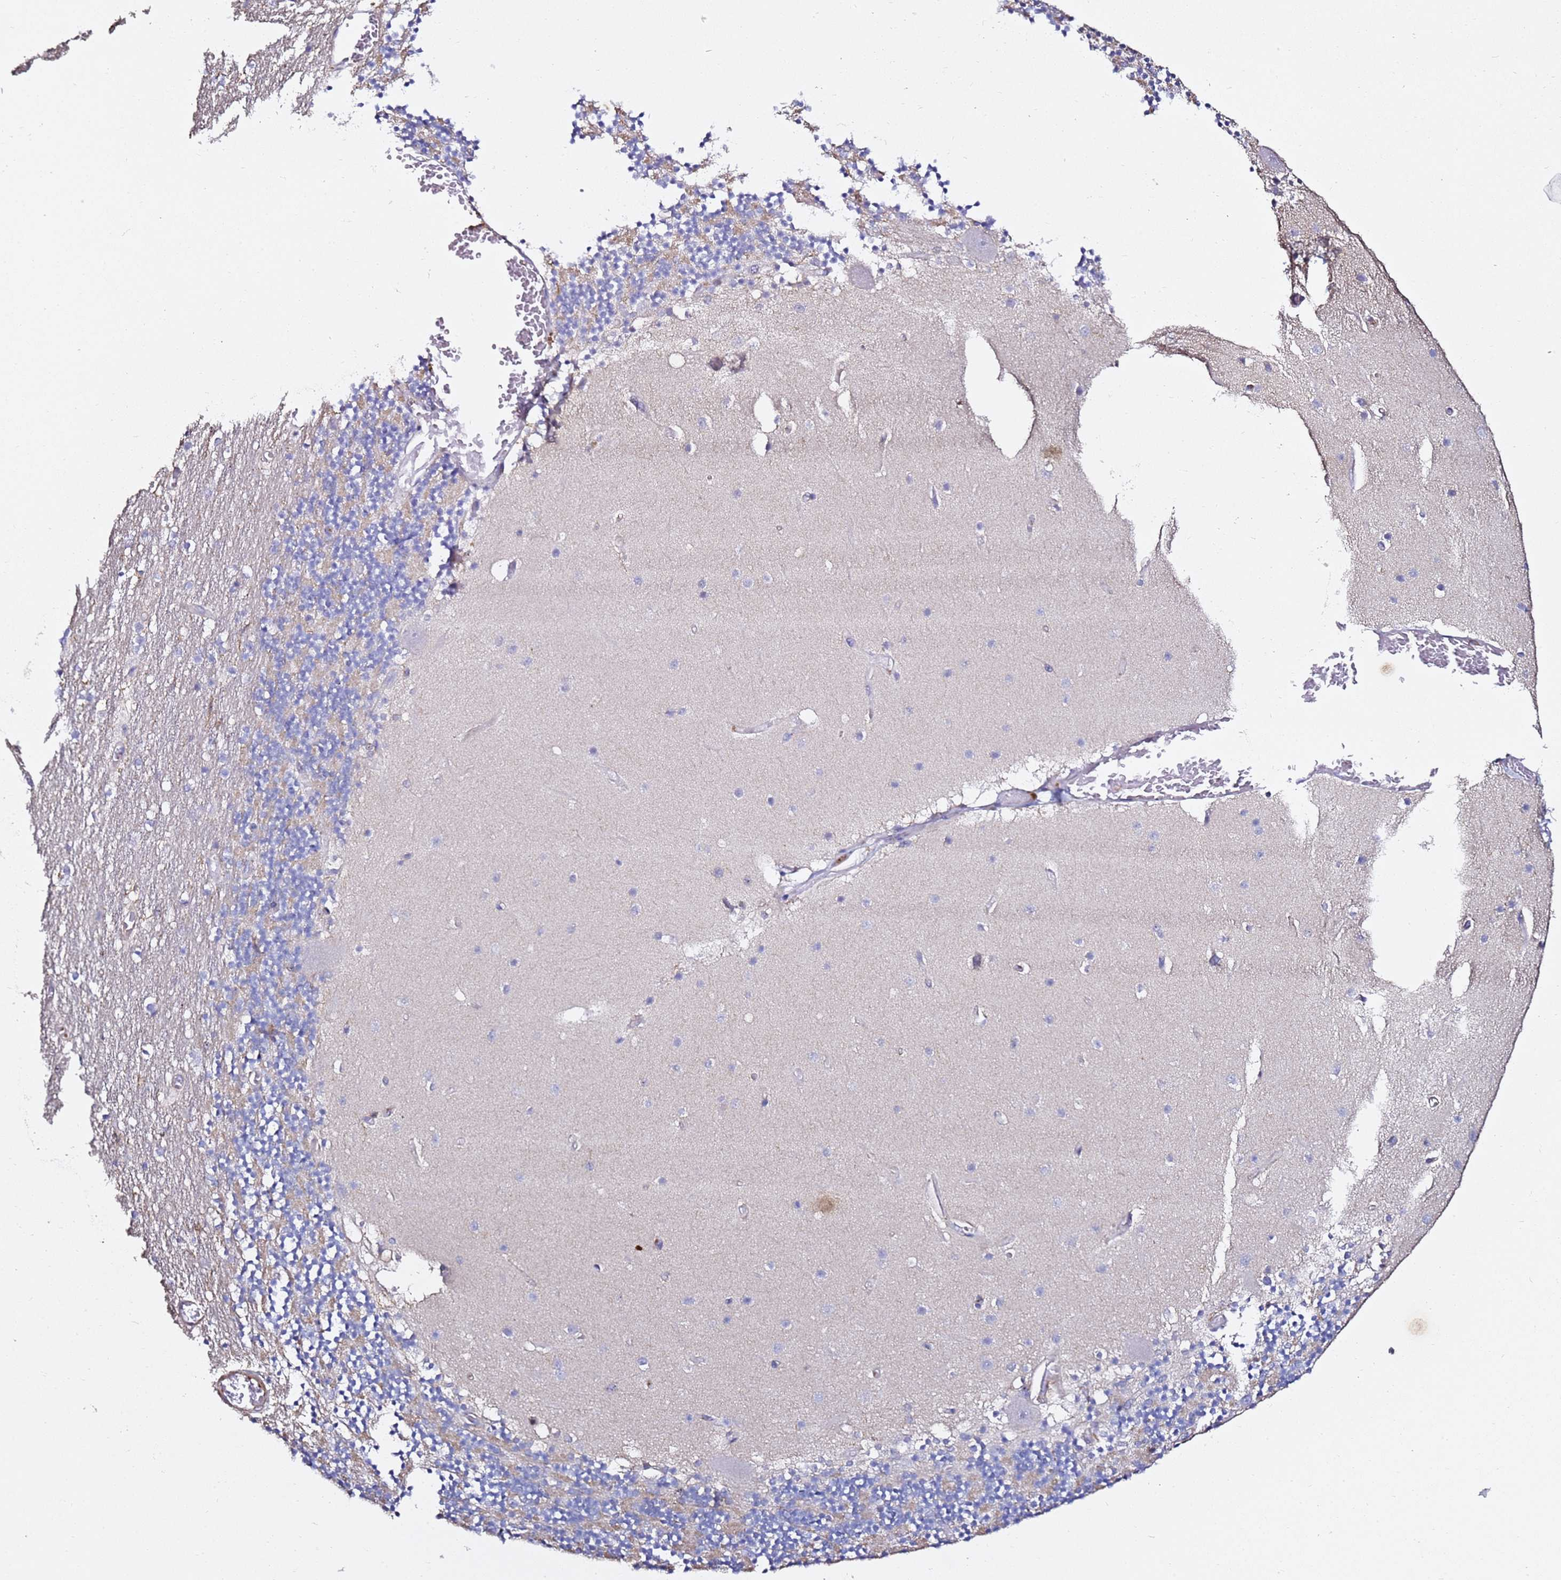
{"staining": {"intensity": "negative", "quantity": "none", "location": "none"}, "tissue": "cerebellum", "cell_type": "Cells in granular layer", "image_type": "normal", "snomed": [{"axis": "morphology", "description": "Normal tissue, NOS"}, {"axis": "topography", "description": "Cerebellum"}], "caption": "Histopathology image shows no significant protein positivity in cells in granular layer of benign cerebellum.", "gene": "ZFP36L2", "patient": {"sex": "female", "age": 28}}